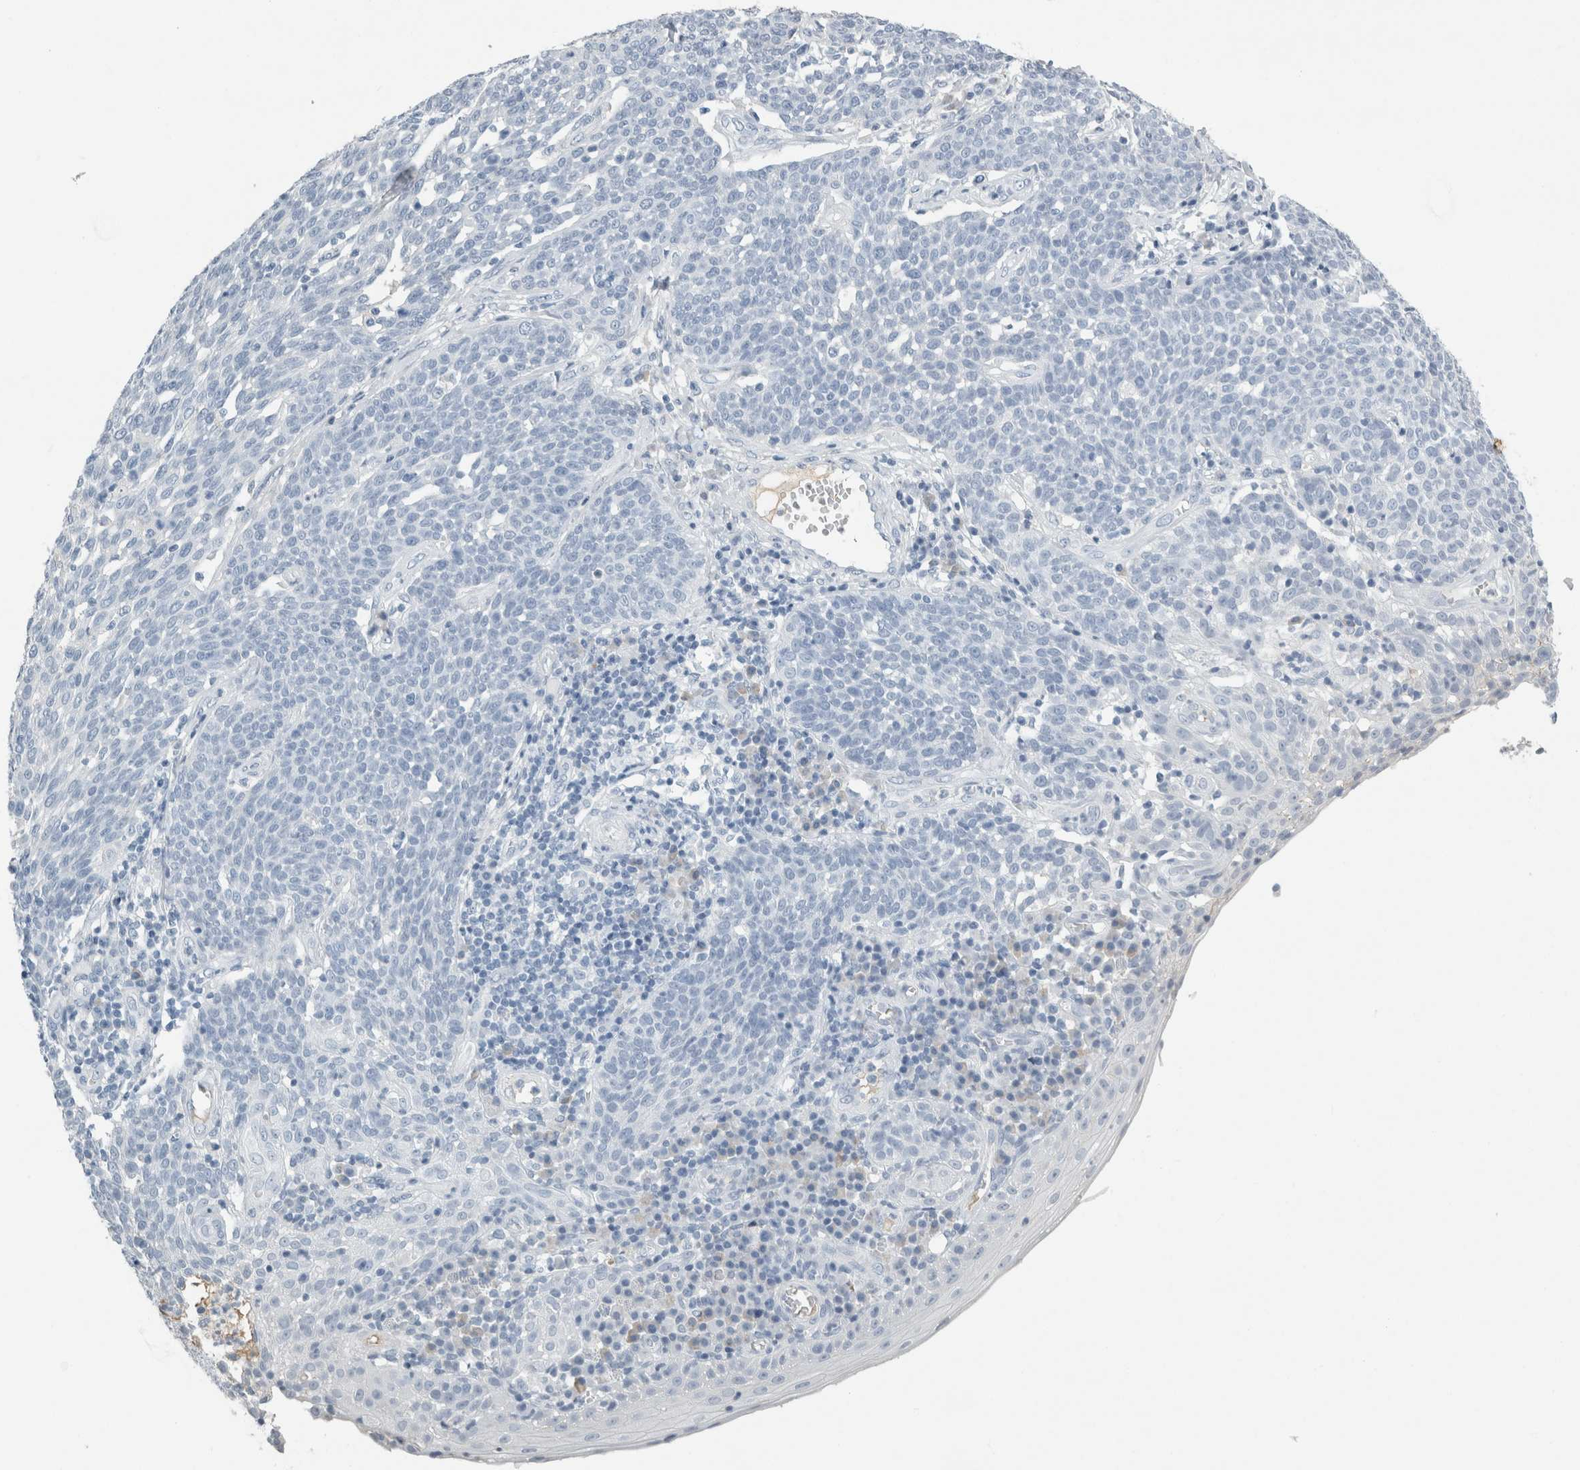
{"staining": {"intensity": "negative", "quantity": "none", "location": "none"}, "tissue": "cervical cancer", "cell_type": "Tumor cells", "image_type": "cancer", "snomed": [{"axis": "morphology", "description": "Squamous cell carcinoma, NOS"}, {"axis": "topography", "description": "Cervix"}], "caption": "Human cervical squamous cell carcinoma stained for a protein using IHC shows no expression in tumor cells.", "gene": "TSPAN8", "patient": {"sex": "female", "age": 34}}